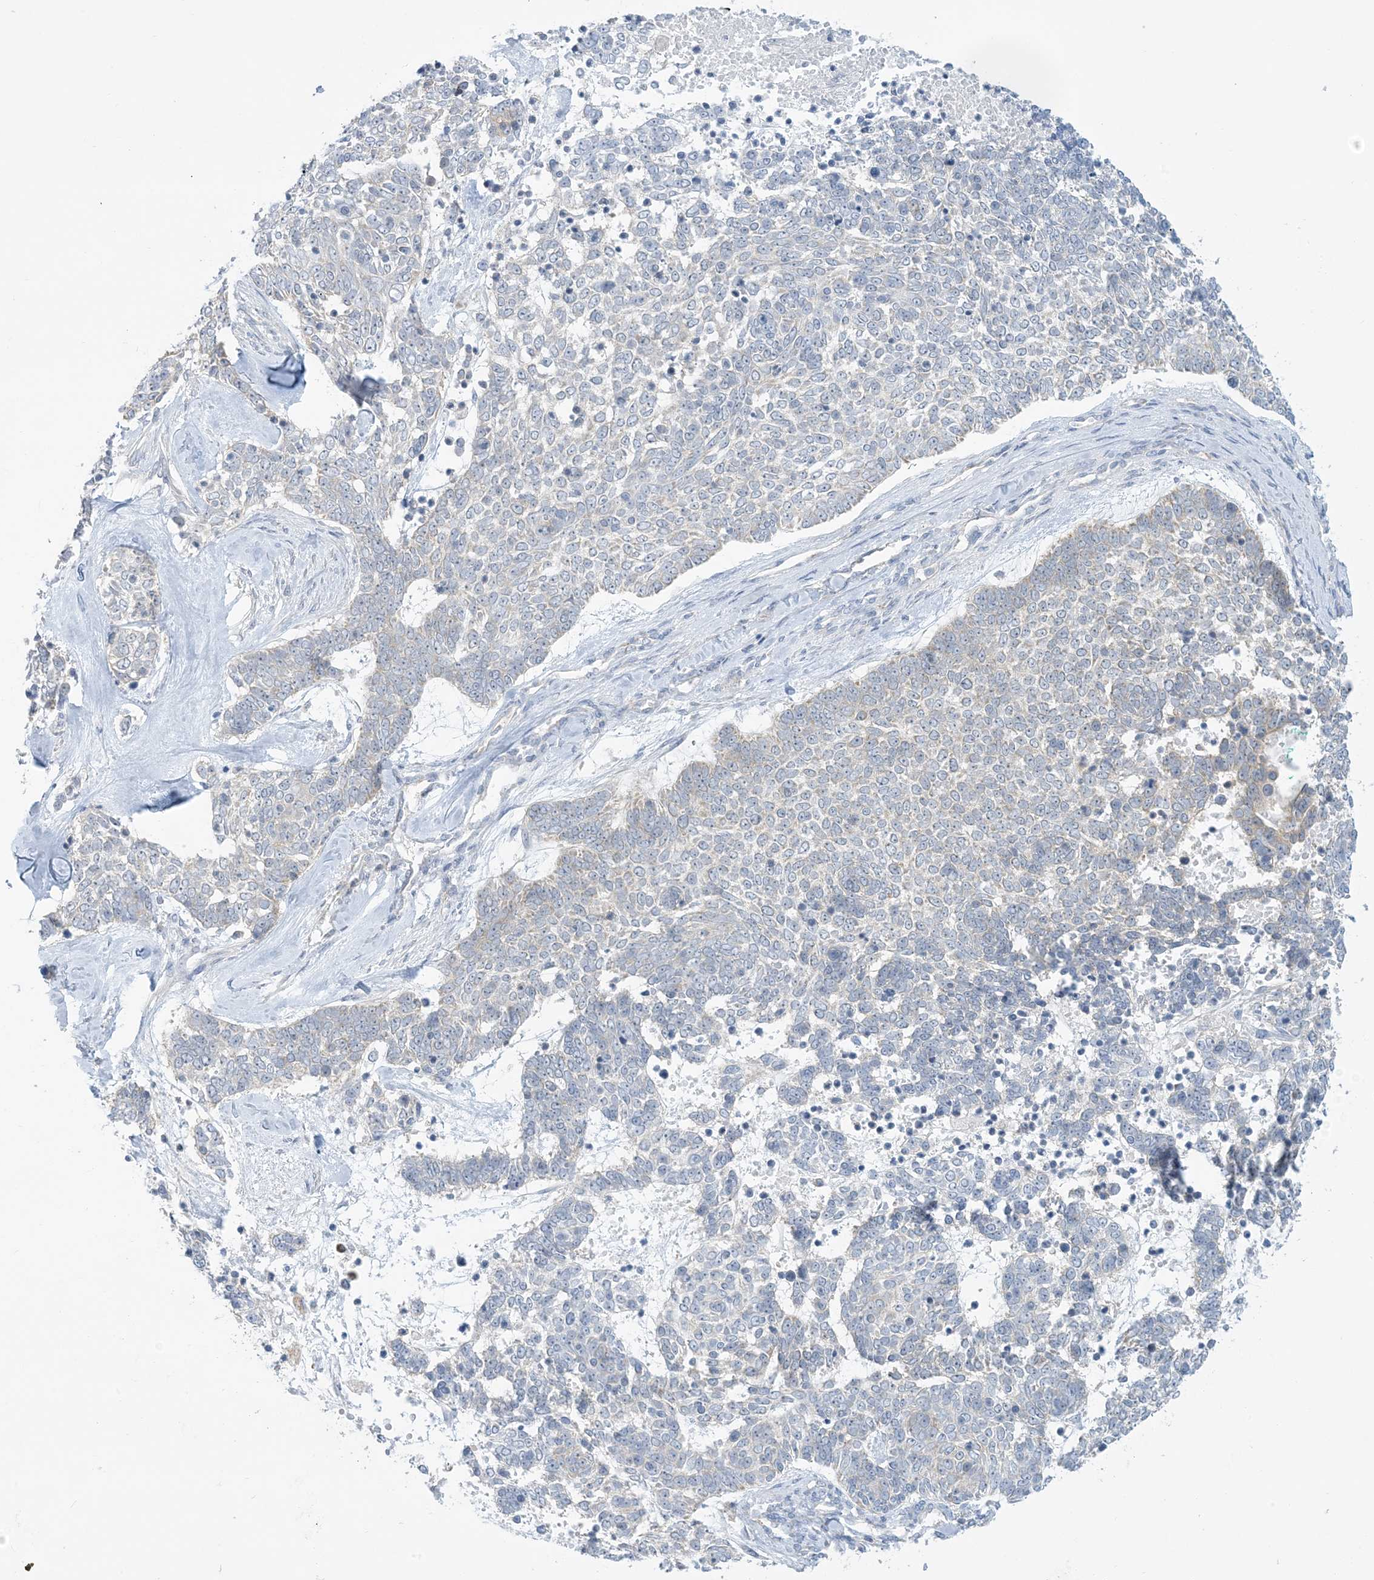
{"staining": {"intensity": "weak", "quantity": "<25%", "location": "cytoplasmic/membranous"}, "tissue": "skin cancer", "cell_type": "Tumor cells", "image_type": "cancer", "snomed": [{"axis": "morphology", "description": "Basal cell carcinoma"}, {"axis": "topography", "description": "Skin"}], "caption": "The IHC histopathology image has no significant staining in tumor cells of basal cell carcinoma (skin) tissue. The staining was performed using DAB (3,3'-diaminobenzidine) to visualize the protein expression in brown, while the nuclei were stained in blue with hematoxylin (Magnification: 20x).", "gene": "MRPS18A", "patient": {"sex": "female", "age": 81}}